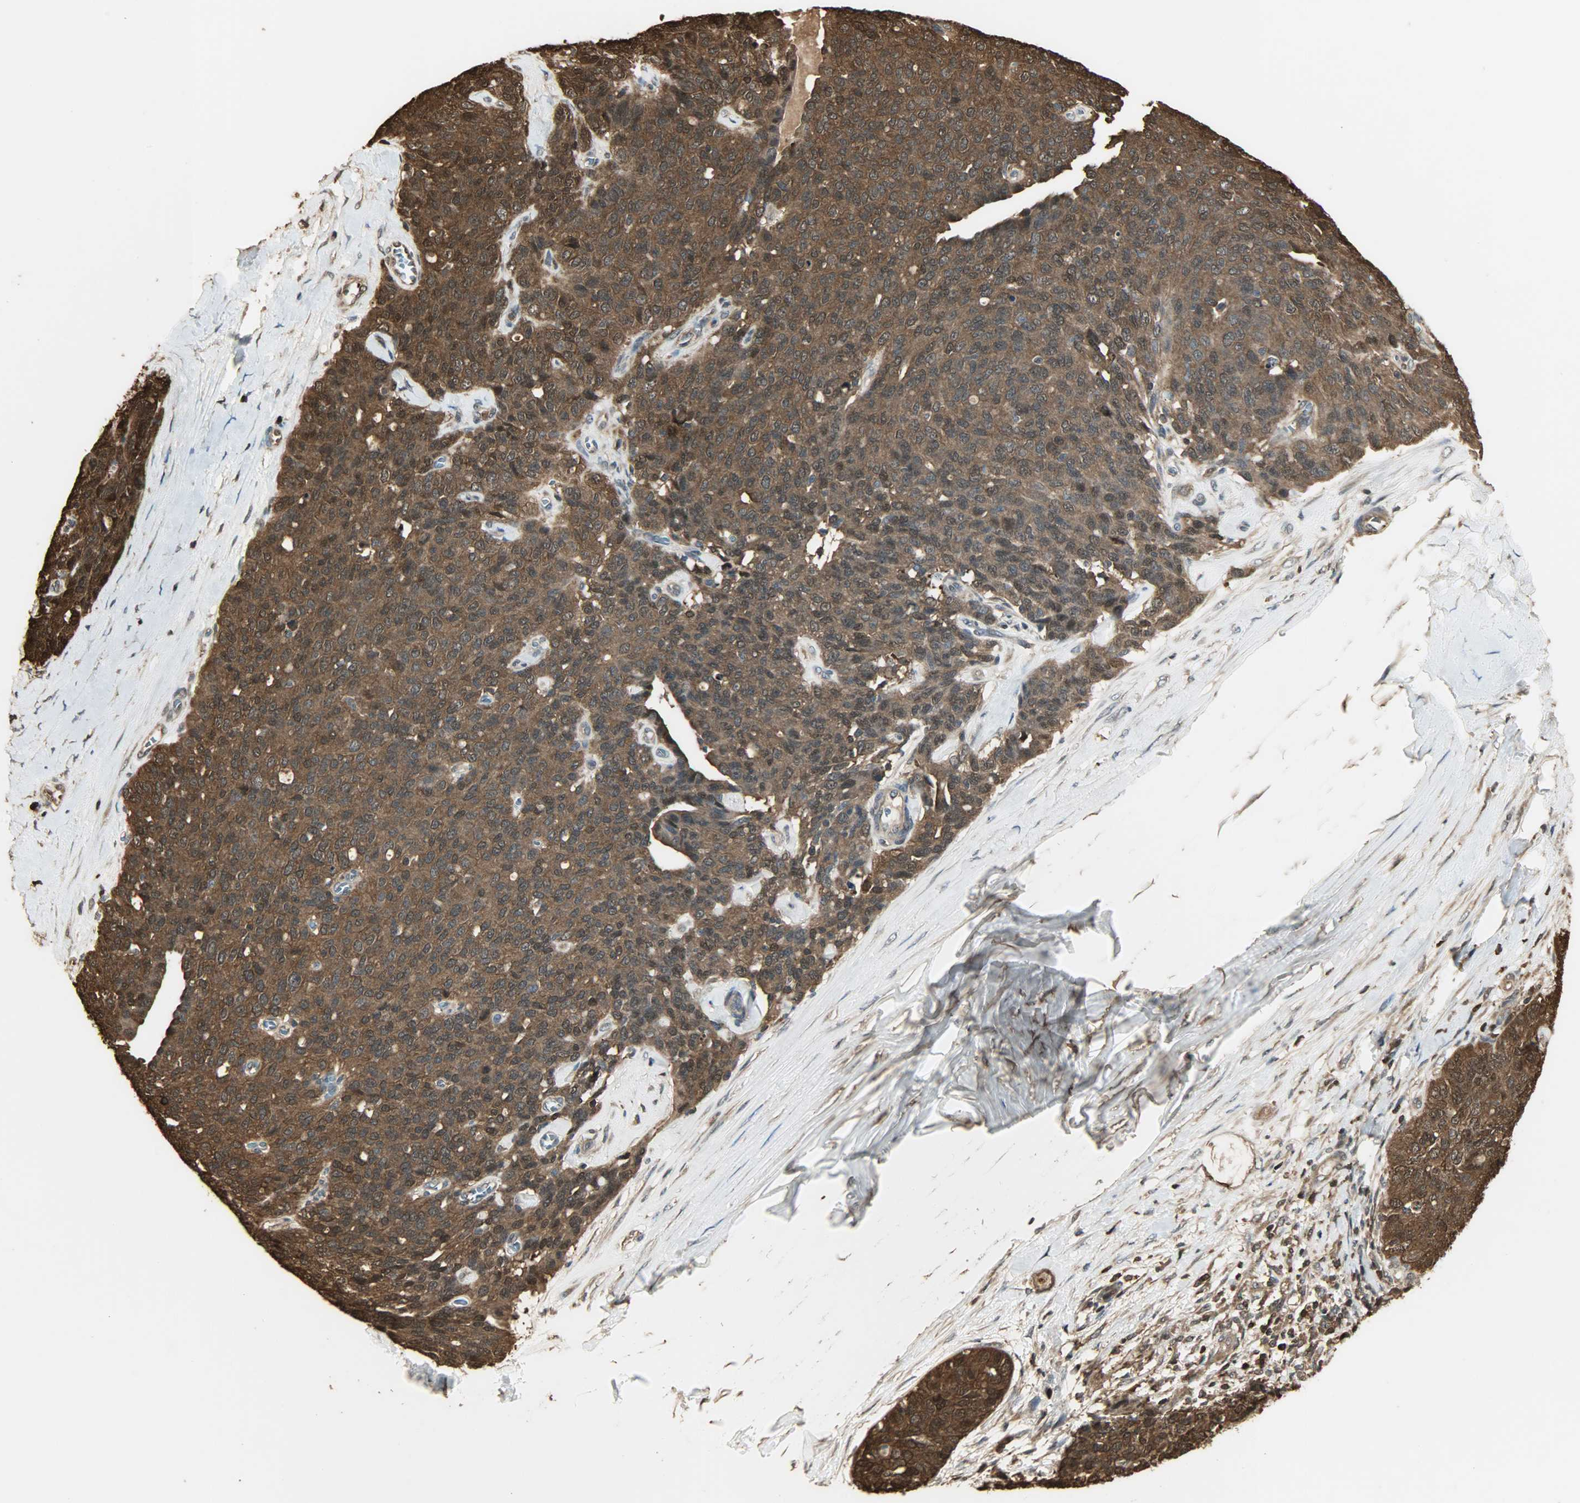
{"staining": {"intensity": "strong", "quantity": ">75%", "location": "cytoplasmic/membranous,nuclear"}, "tissue": "ovarian cancer", "cell_type": "Tumor cells", "image_type": "cancer", "snomed": [{"axis": "morphology", "description": "Carcinoma, endometroid"}, {"axis": "topography", "description": "Ovary"}], "caption": "Ovarian cancer (endometroid carcinoma) stained with DAB (3,3'-diaminobenzidine) IHC displays high levels of strong cytoplasmic/membranous and nuclear expression in about >75% of tumor cells.", "gene": "YWHAZ", "patient": {"sex": "female", "age": 60}}